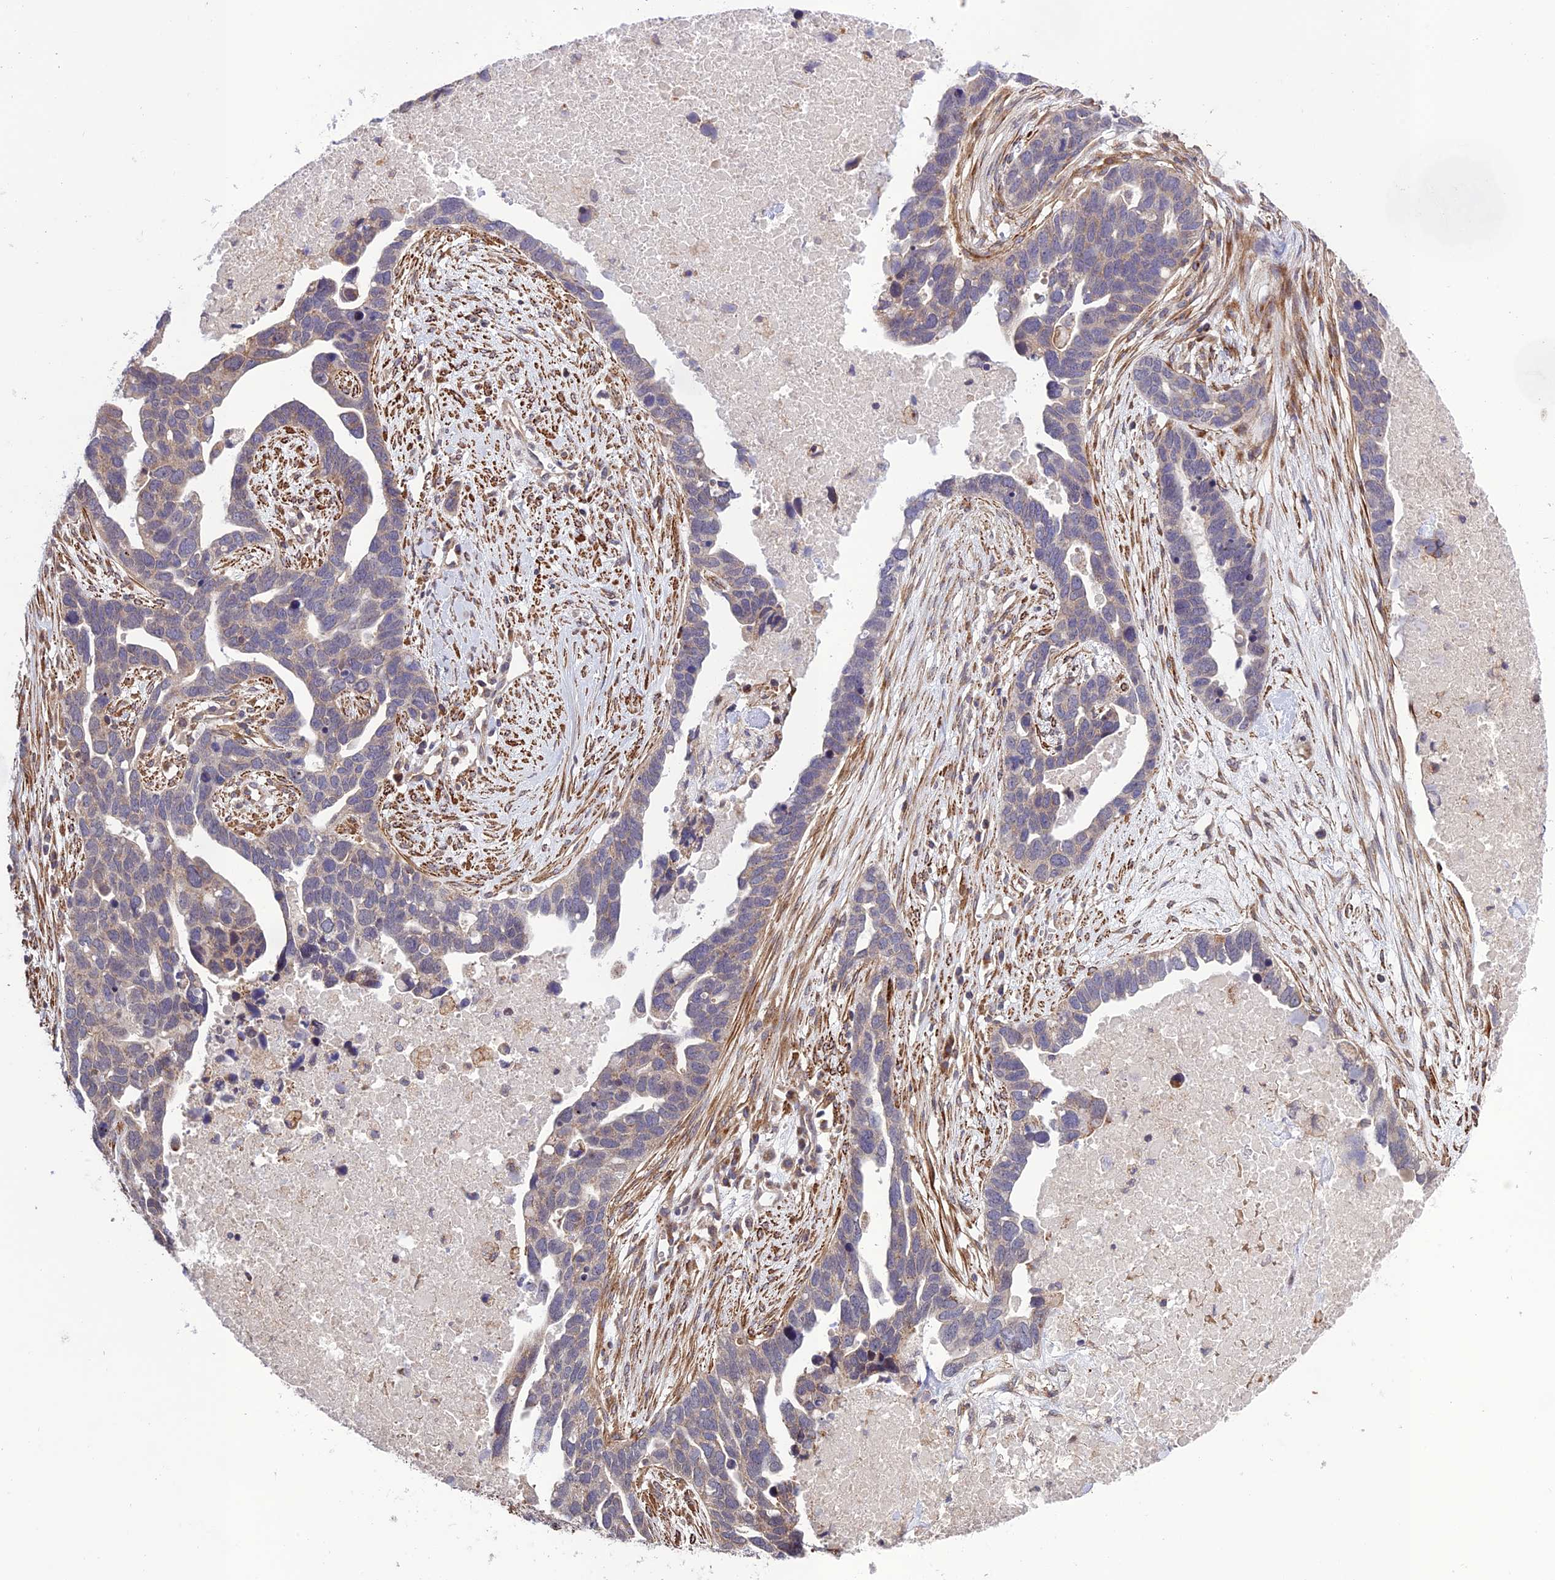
{"staining": {"intensity": "weak", "quantity": "25%-75%", "location": "cytoplasmic/membranous"}, "tissue": "ovarian cancer", "cell_type": "Tumor cells", "image_type": "cancer", "snomed": [{"axis": "morphology", "description": "Cystadenocarcinoma, serous, NOS"}, {"axis": "topography", "description": "Ovary"}], "caption": "Weak cytoplasmic/membranous protein staining is present in approximately 25%-75% of tumor cells in ovarian serous cystadenocarcinoma.", "gene": "TNIP3", "patient": {"sex": "female", "age": 54}}